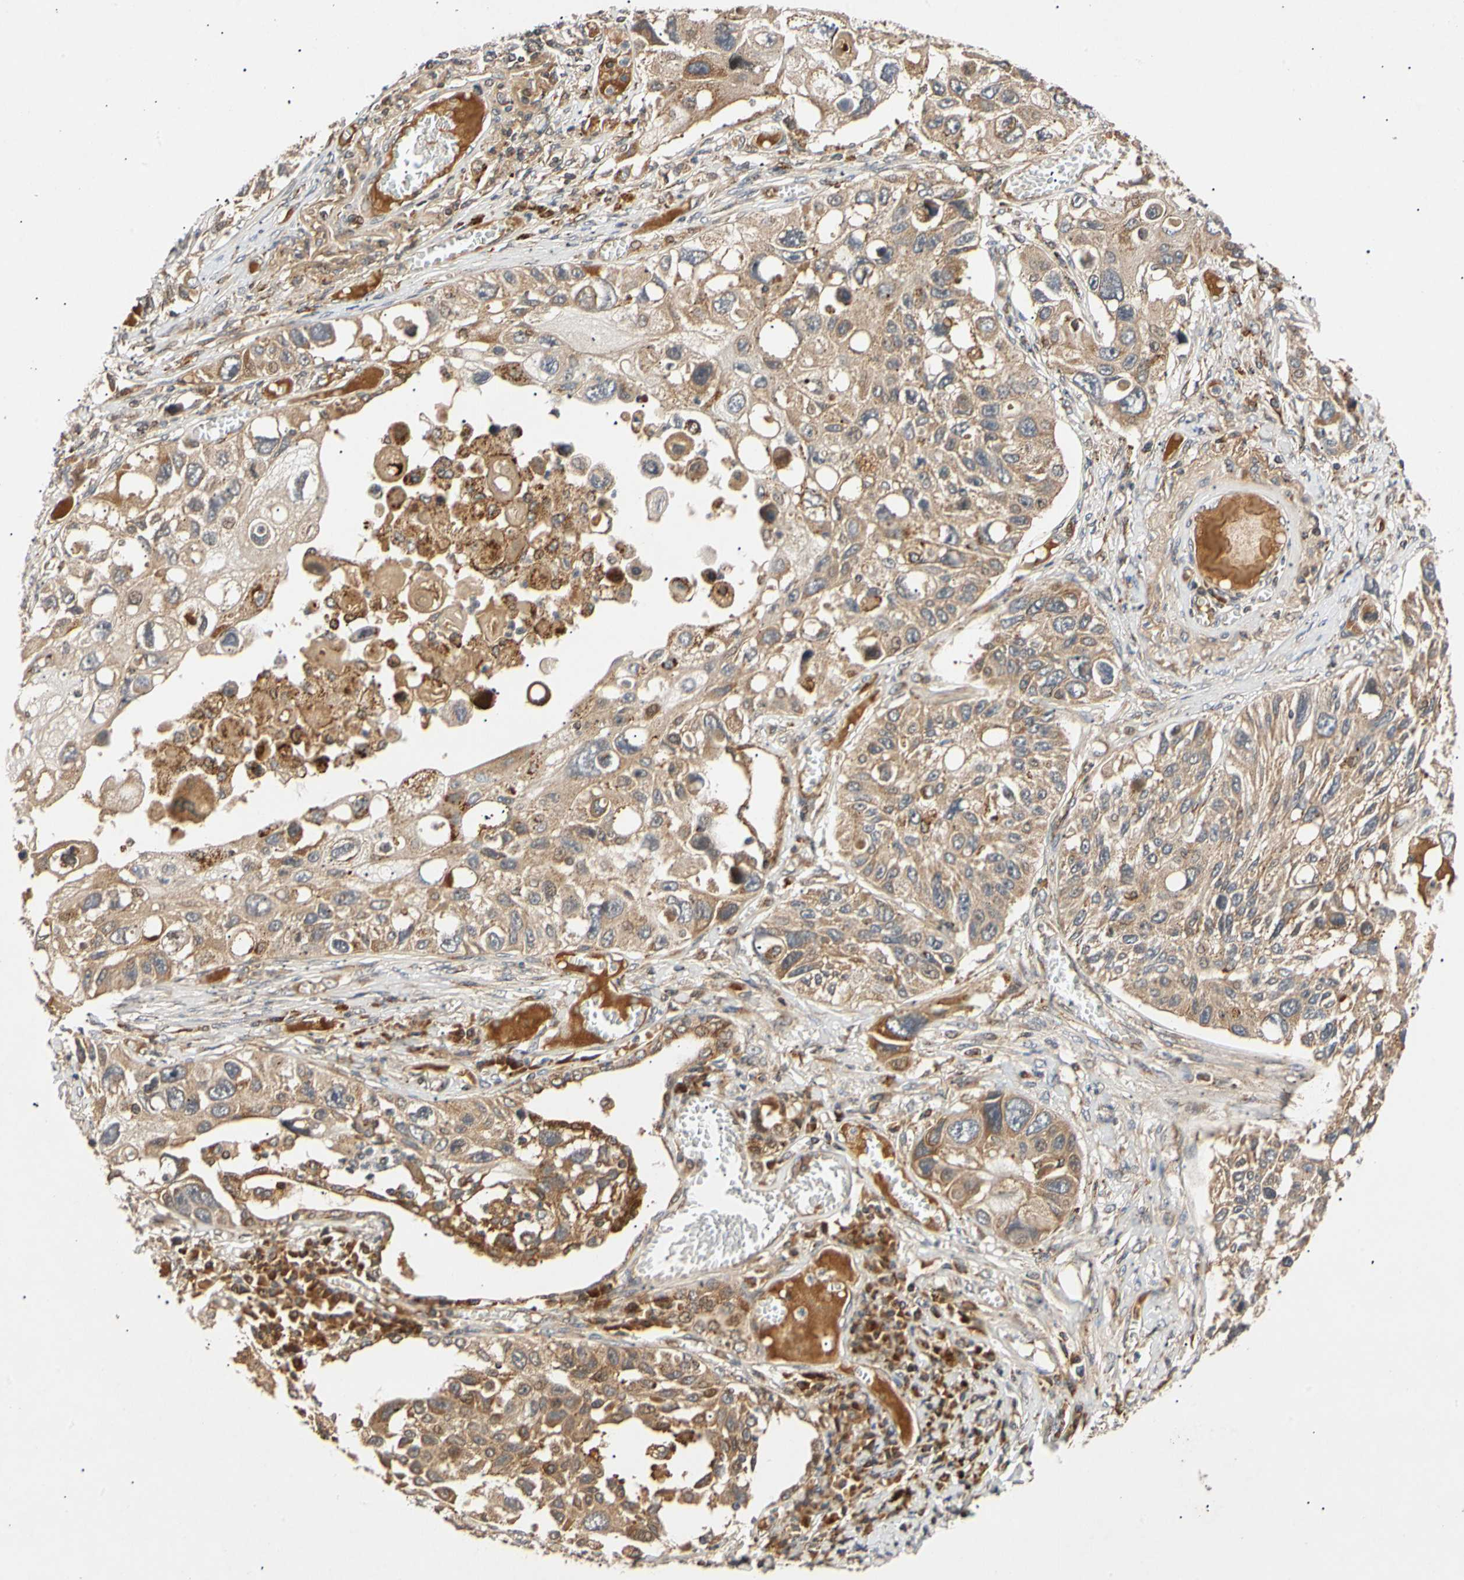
{"staining": {"intensity": "moderate", "quantity": ">75%", "location": "cytoplasmic/membranous"}, "tissue": "lung cancer", "cell_type": "Tumor cells", "image_type": "cancer", "snomed": [{"axis": "morphology", "description": "Squamous cell carcinoma, NOS"}, {"axis": "topography", "description": "Lung"}], "caption": "Lung squamous cell carcinoma stained with DAB immunohistochemistry (IHC) exhibits medium levels of moderate cytoplasmic/membranous positivity in approximately >75% of tumor cells. (DAB (3,3'-diaminobenzidine) = brown stain, brightfield microscopy at high magnification).", "gene": "MRPS22", "patient": {"sex": "male", "age": 71}}